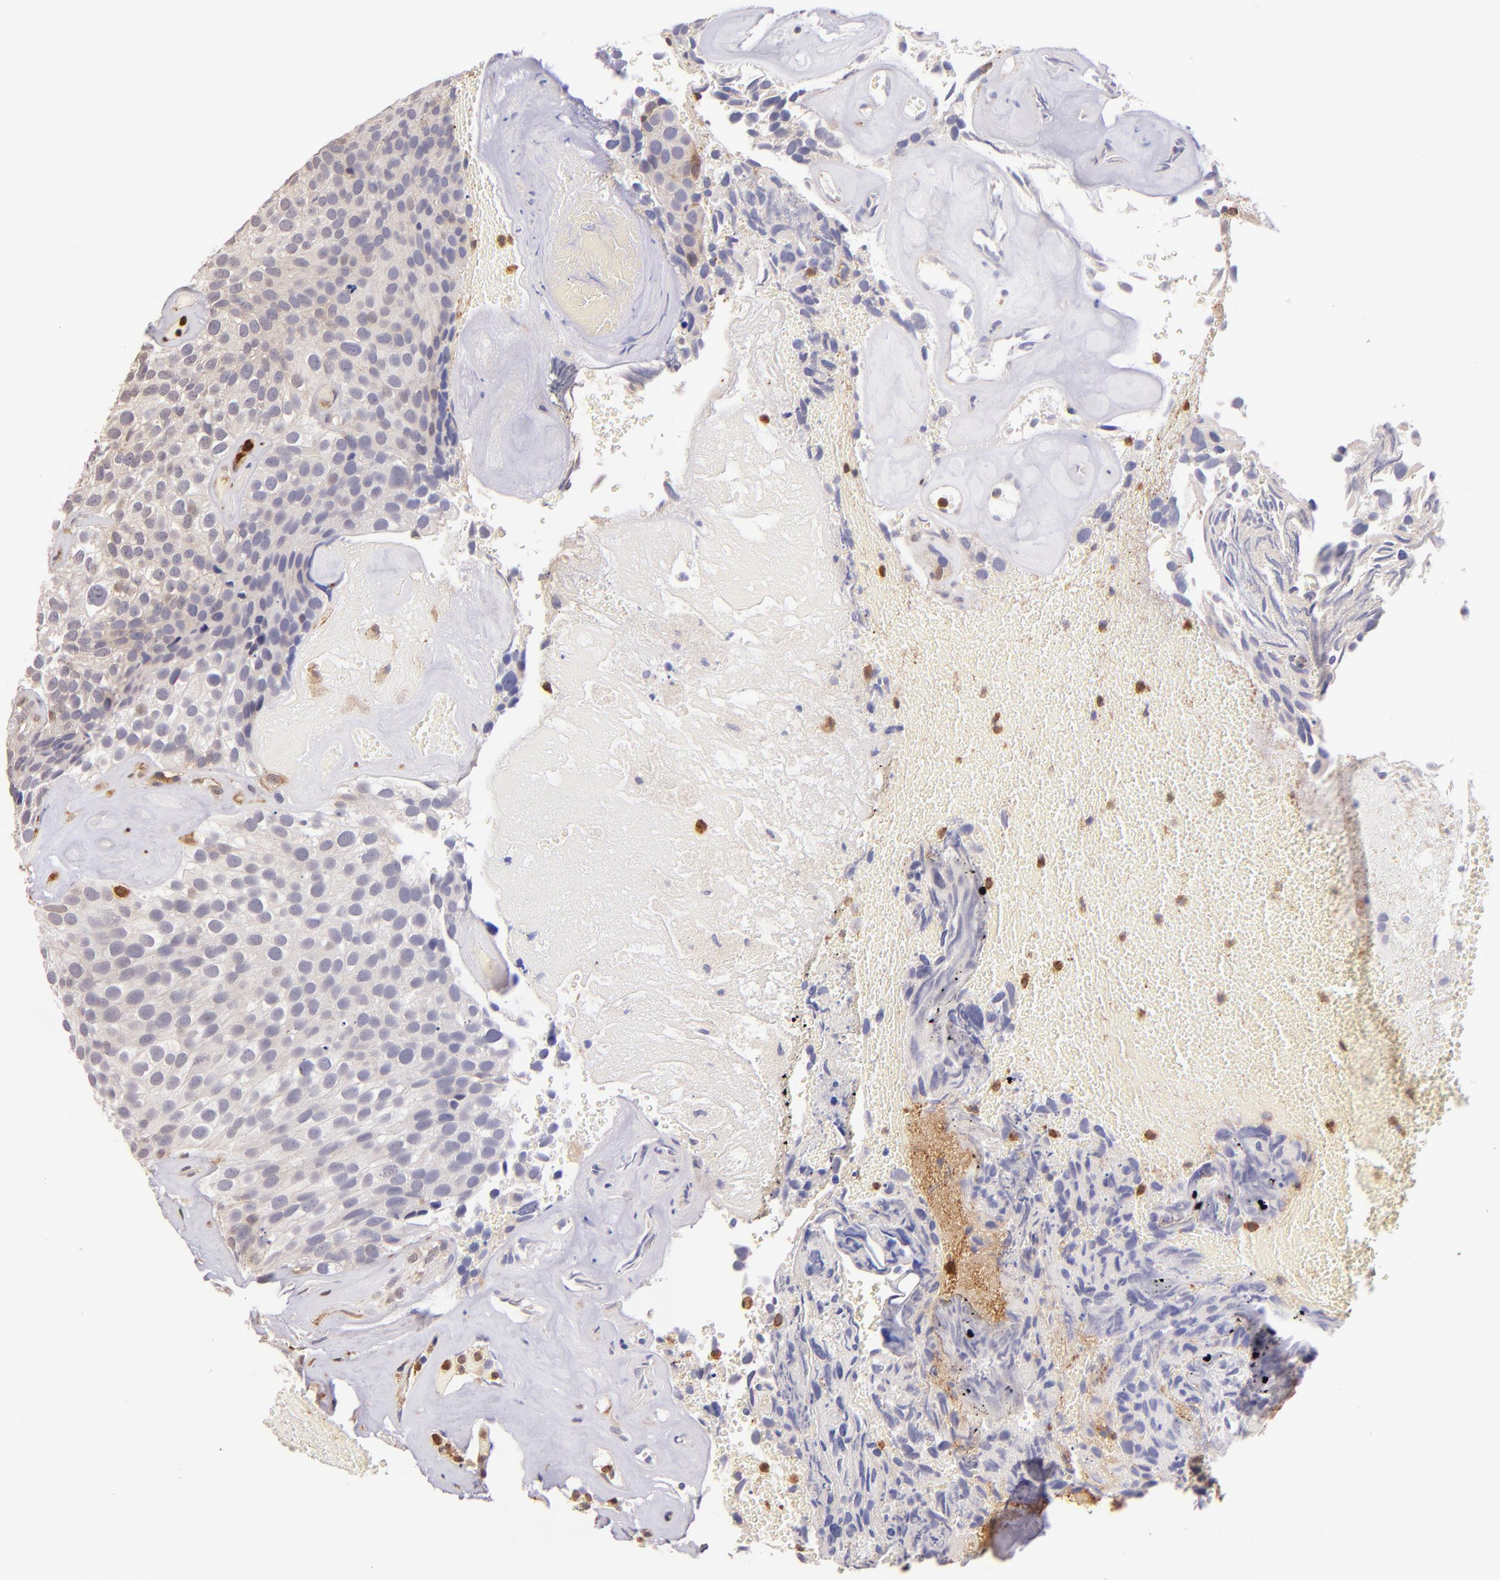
{"staining": {"intensity": "weak", "quantity": "<25%", "location": "cytoplasmic/membranous"}, "tissue": "urothelial cancer", "cell_type": "Tumor cells", "image_type": "cancer", "snomed": [{"axis": "morphology", "description": "Urothelial carcinoma, High grade"}, {"axis": "topography", "description": "Urinary bladder"}], "caption": "Micrograph shows no protein positivity in tumor cells of high-grade urothelial carcinoma tissue. The staining is performed using DAB brown chromogen with nuclei counter-stained in using hematoxylin.", "gene": "BTK", "patient": {"sex": "male", "age": 72}}